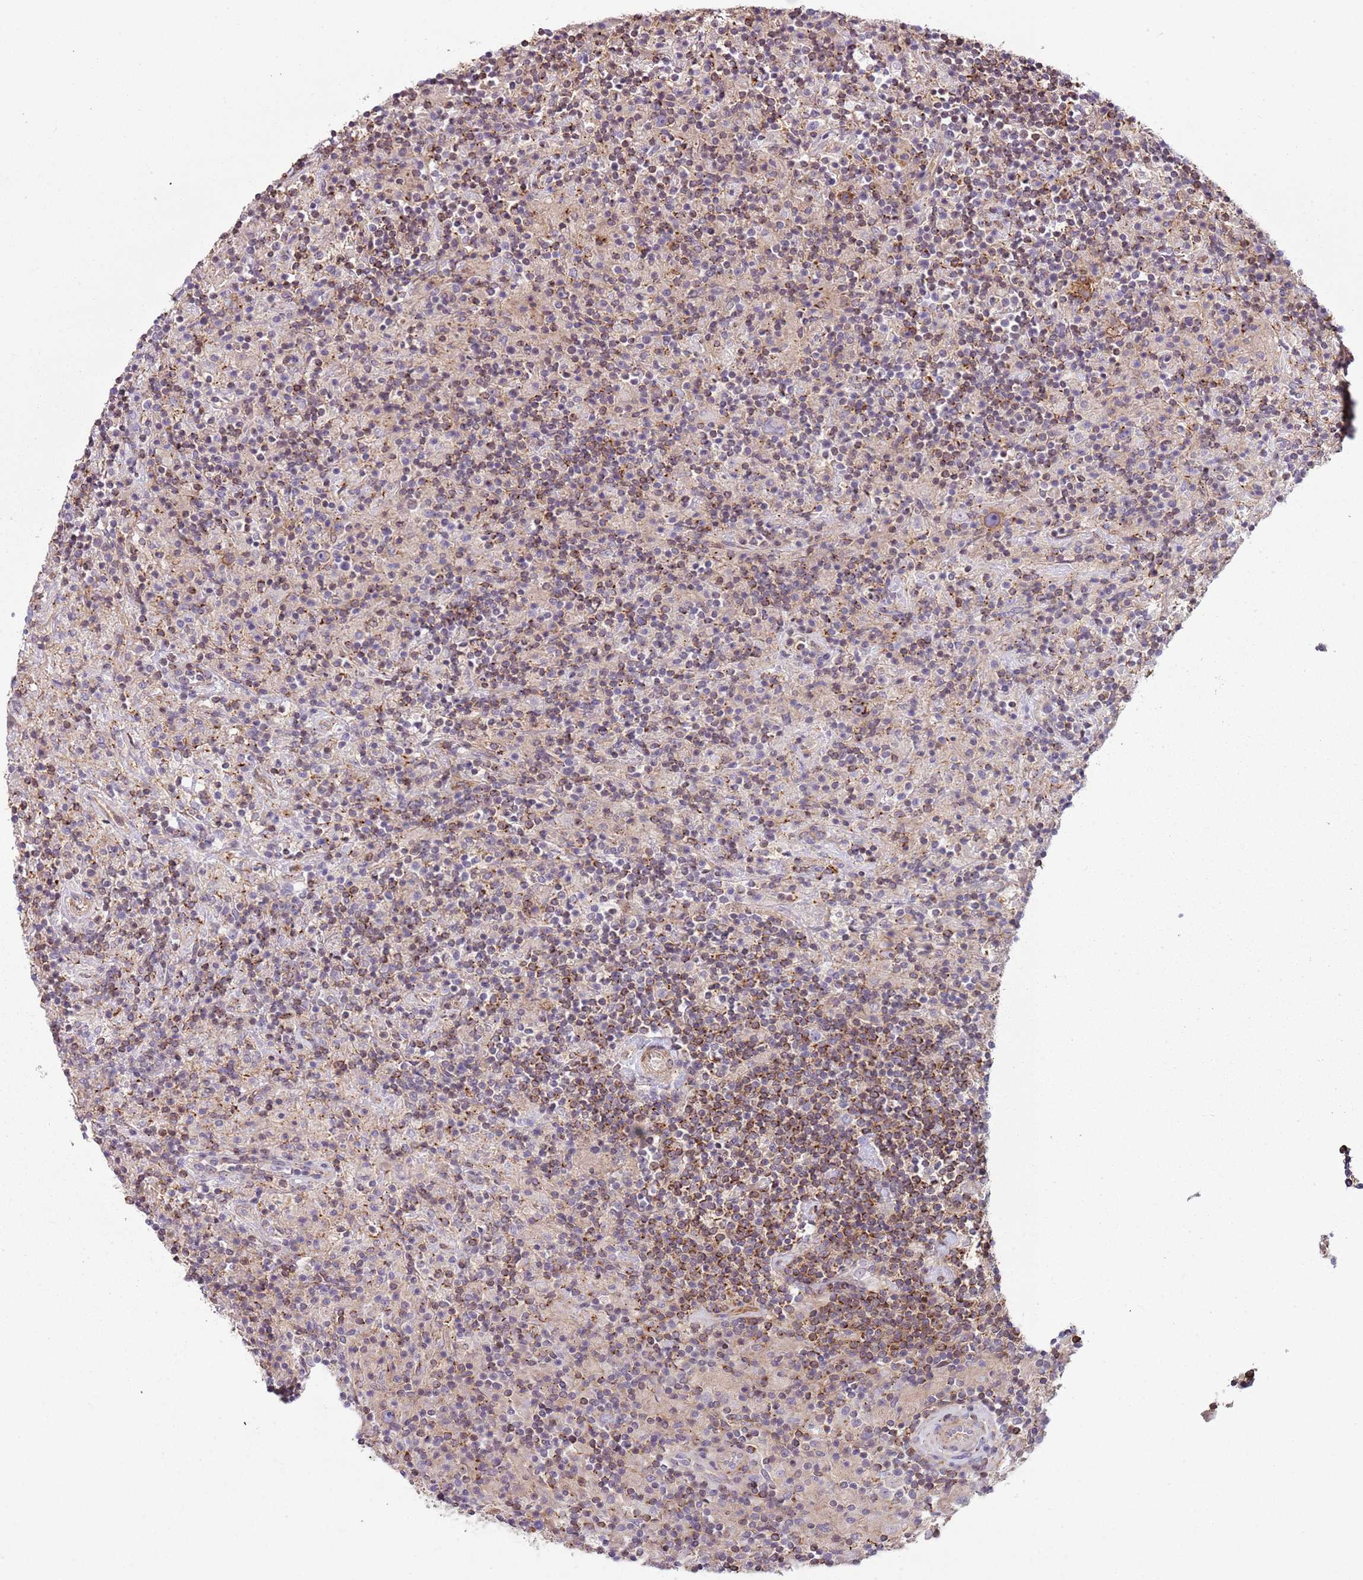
{"staining": {"intensity": "moderate", "quantity": "<25%", "location": "cytoplasmic/membranous"}, "tissue": "lymphoma", "cell_type": "Tumor cells", "image_type": "cancer", "snomed": [{"axis": "morphology", "description": "Hodgkin's disease, NOS"}, {"axis": "topography", "description": "Lymph node"}], "caption": "IHC of lymphoma demonstrates low levels of moderate cytoplasmic/membranous staining in approximately <25% of tumor cells.", "gene": "GNAI3", "patient": {"sex": "male", "age": 70}}